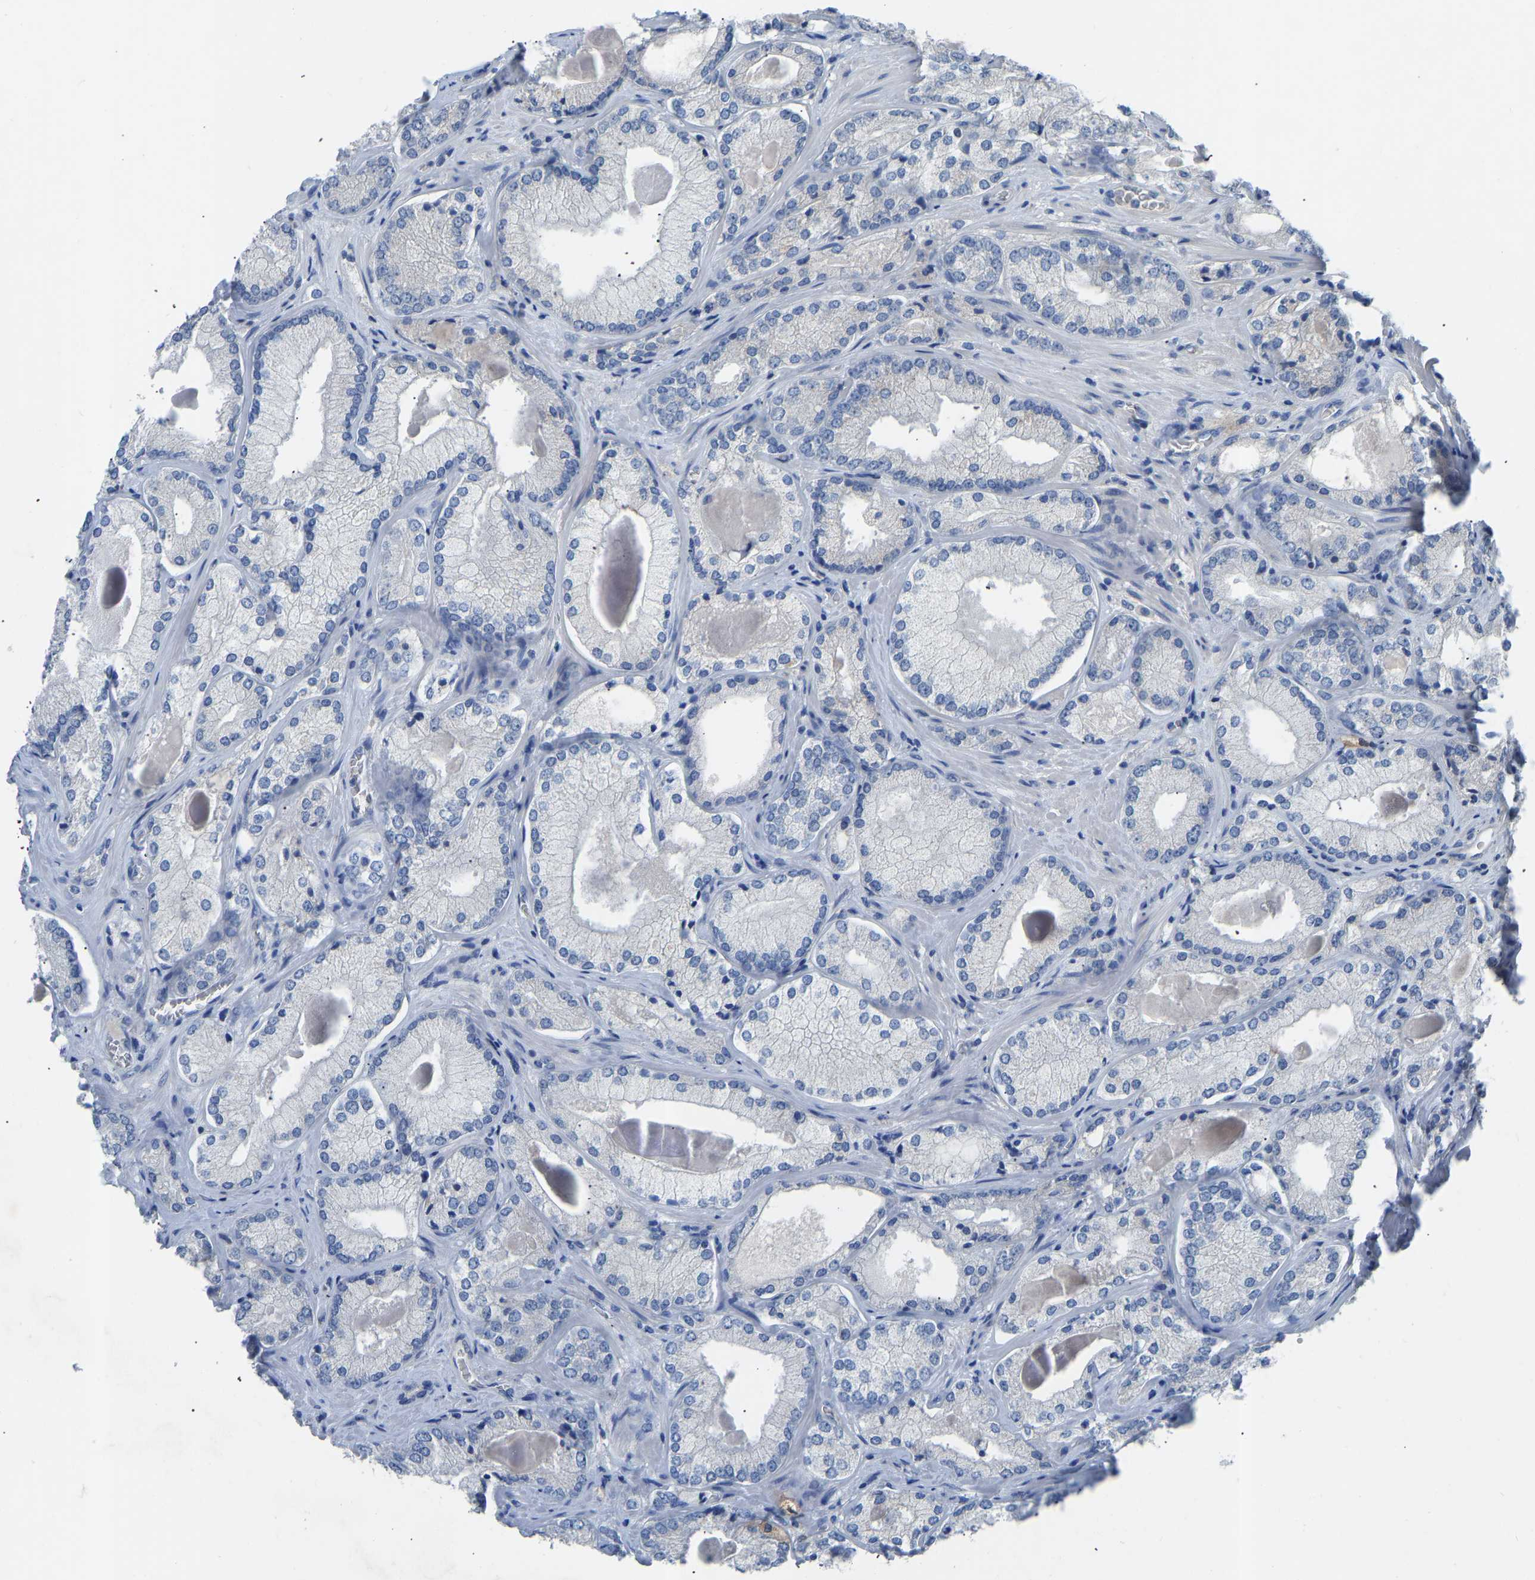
{"staining": {"intensity": "negative", "quantity": "none", "location": "none"}, "tissue": "prostate cancer", "cell_type": "Tumor cells", "image_type": "cancer", "snomed": [{"axis": "morphology", "description": "Adenocarcinoma, Low grade"}, {"axis": "topography", "description": "Prostate"}], "caption": "High power microscopy histopathology image of an immunohistochemistry photomicrograph of prostate cancer (low-grade adenocarcinoma), revealing no significant expression in tumor cells. The staining was performed using DAB (3,3'-diaminobenzidine) to visualize the protein expression in brown, while the nuclei were stained in blue with hematoxylin (Magnification: 20x).", "gene": "RBP1", "patient": {"sex": "male", "age": 65}}